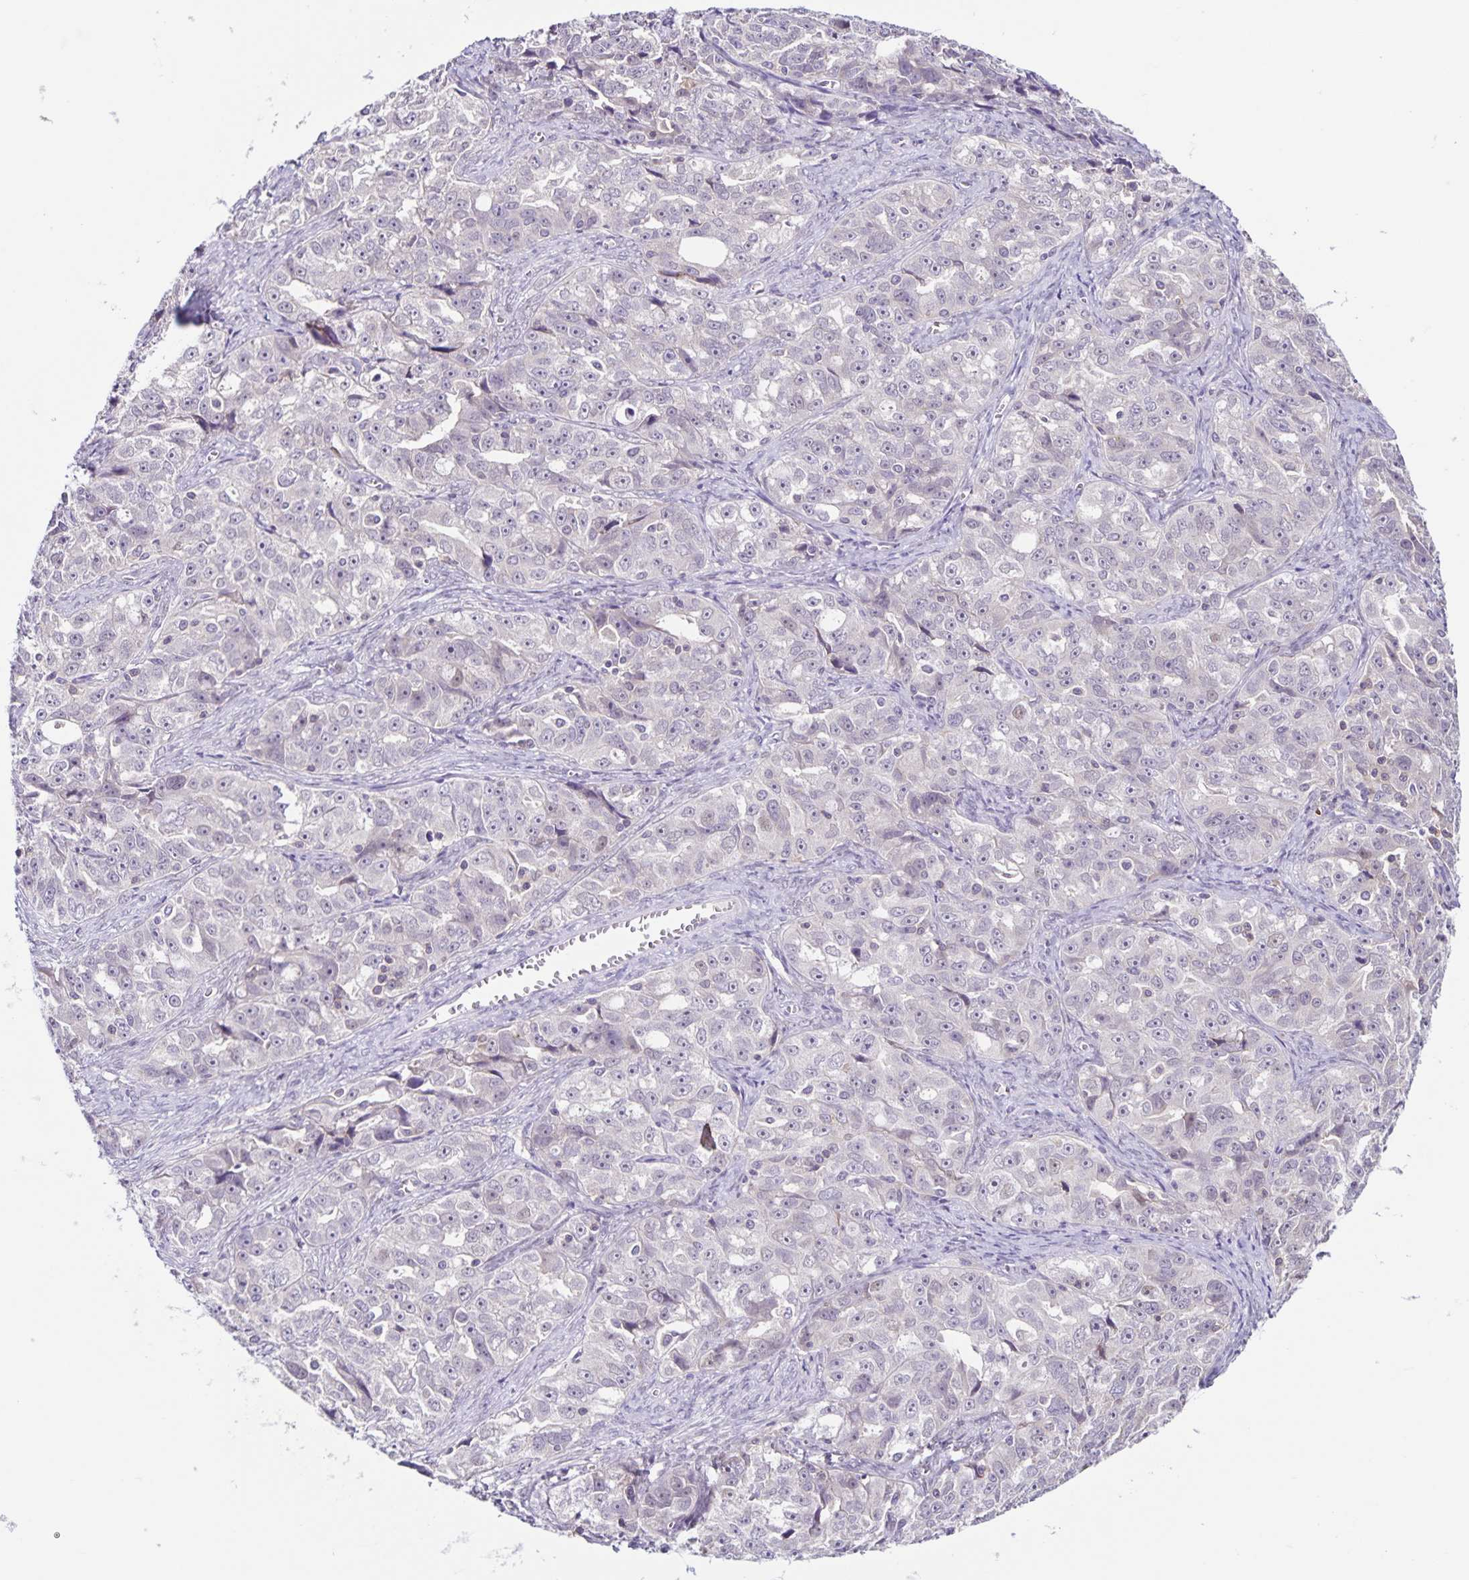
{"staining": {"intensity": "negative", "quantity": "none", "location": "none"}, "tissue": "ovarian cancer", "cell_type": "Tumor cells", "image_type": "cancer", "snomed": [{"axis": "morphology", "description": "Cystadenocarcinoma, serous, NOS"}, {"axis": "topography", "description": "Ovary"}], "caption": "A high-resolution micrograph shows IHC staining of ovarian cancer, which reveals no significant staining in tumor cells.", "gene": "STPG4", "patient": {"sex": "female", "age": 51}}